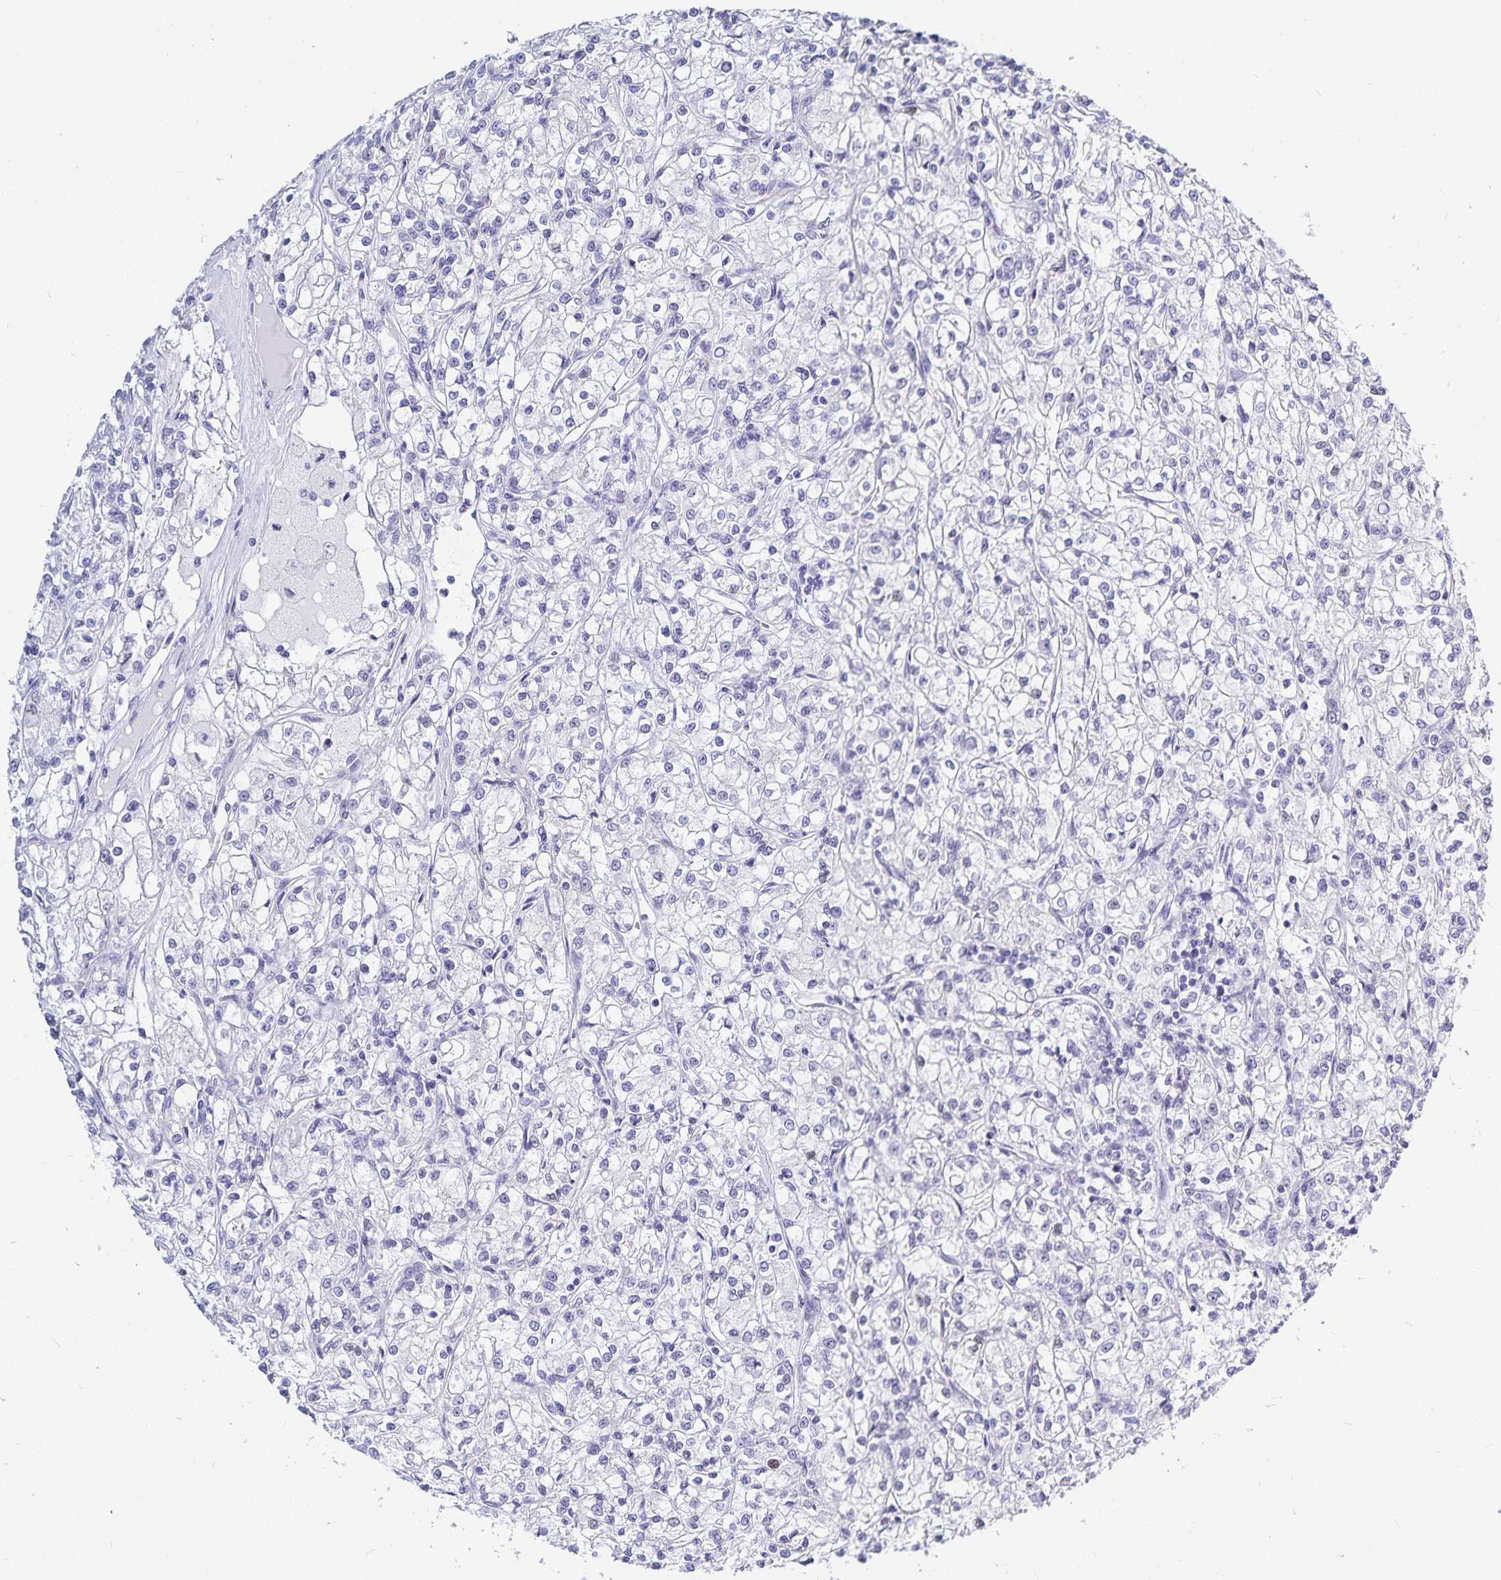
{"staining": {"intensity": "negative", "quantity": "none", "location": "none"}, "tissue": "renal cancer", "cell_type": "Tumor cells", "image_type": "cancer", "snomed": [{"axis": "morphology", "description": "Adenocarcinoma, NOS"}, {"axis": "topography", "description": "Kidney"}], "caption": "High power microscopy image of an immunohistochemistry micrograph of renal cancer, revealing no significant expression in tumor cells.", "gene": "HMGB3", "patient": {"sex": "female", "age": 59}}